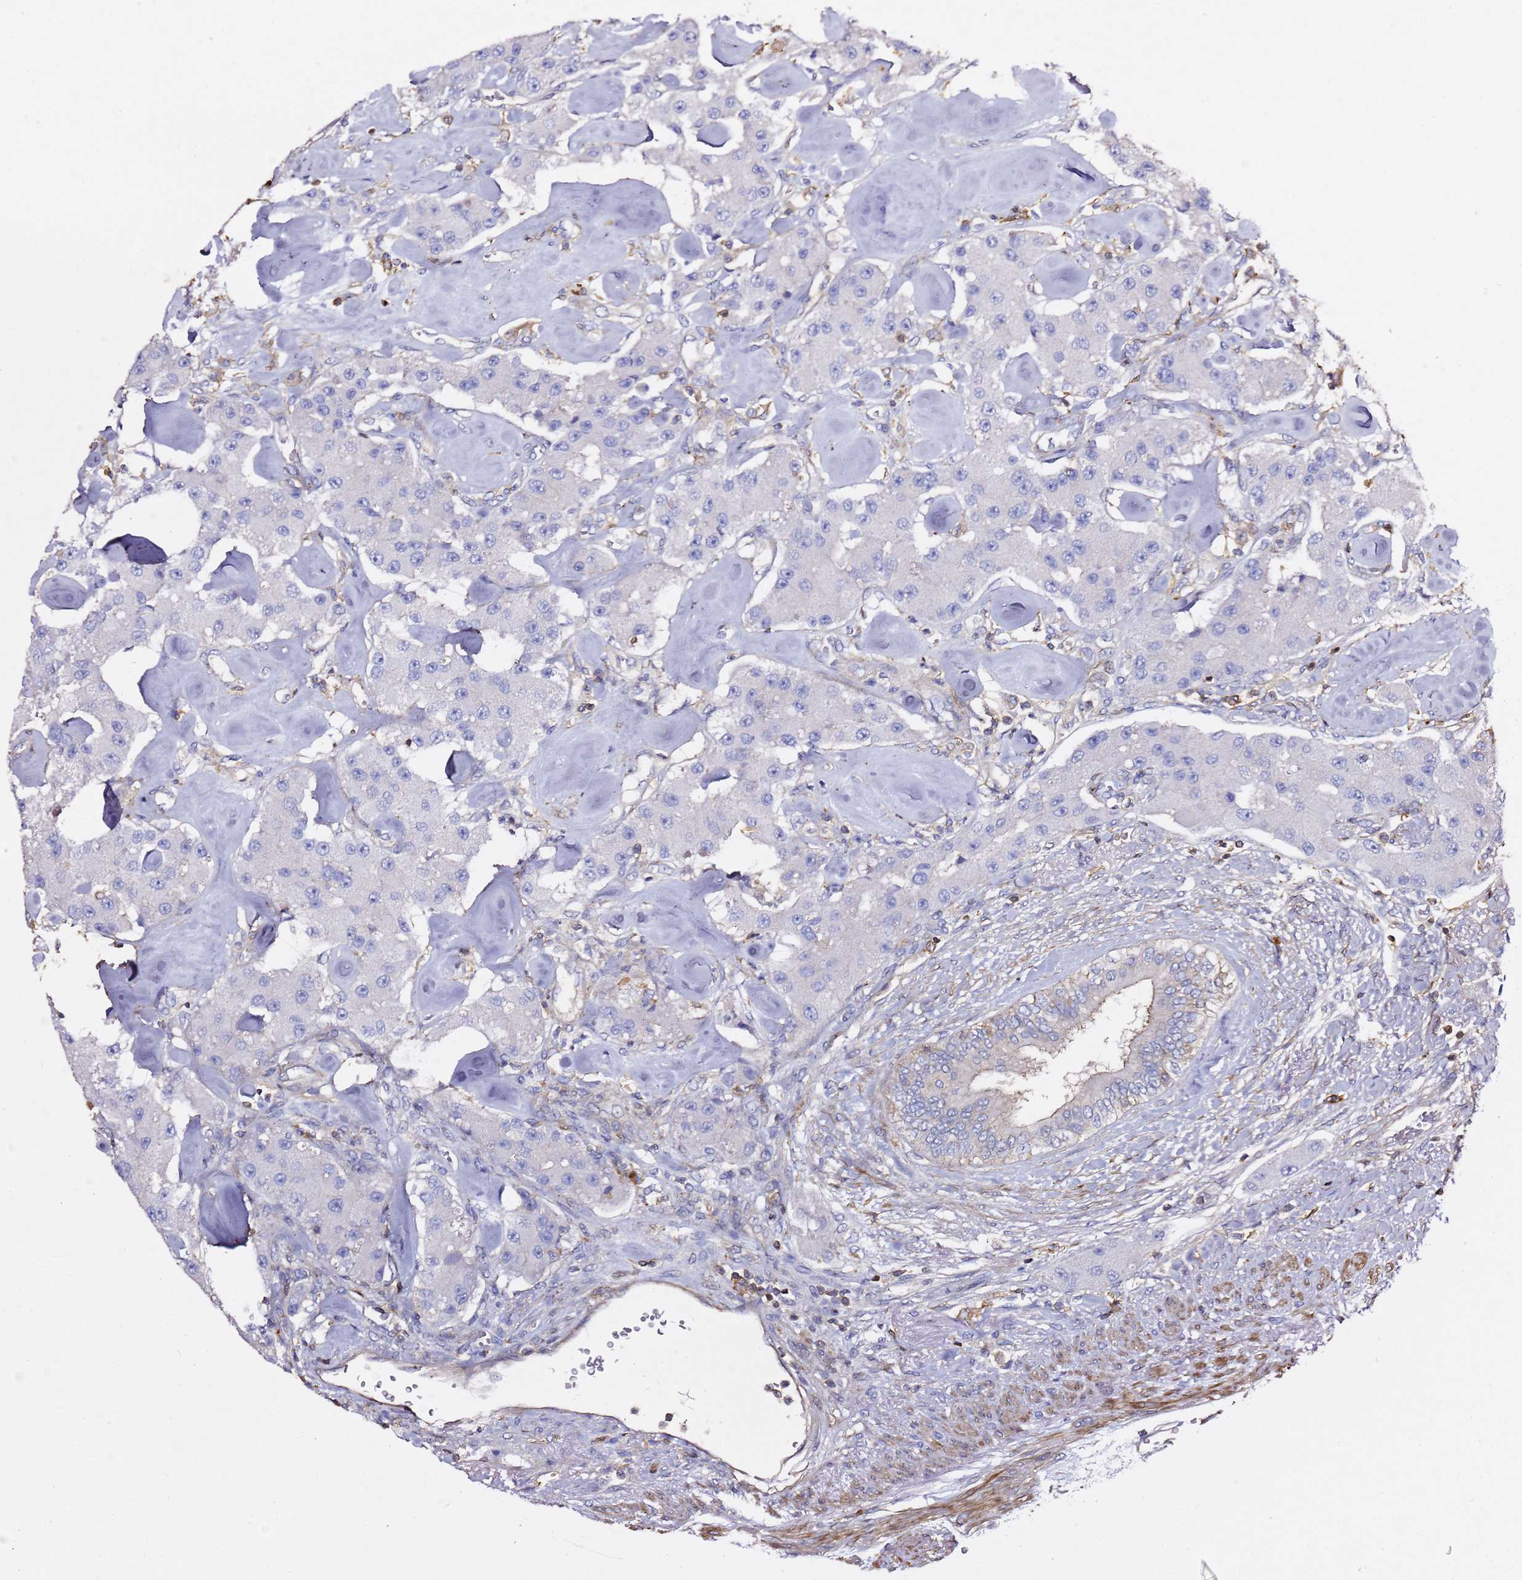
{"staining": {"intensity": "negative", "quantity": "none", "location": "none"}, "tissue": "carcinoid", "cell_type": "Tumor cells", "image_type": "cancer", "snomed": [{"axis": "morphology", "description": "Carcinoid, malignant, NOS"}, {"axis": "topography", "description": "Pancreas"}], "caption": "Immunohistochemistry histopathology image of carcinoid stained for a protein (brown), which reveals no staining in tumor cells. (DAB (3,3'-diaminobenzidine) immunohistochemistry (IHC), high magnification).", "gene": "ZFP36L2", "patient": {"sex": "male", "age": 41}}